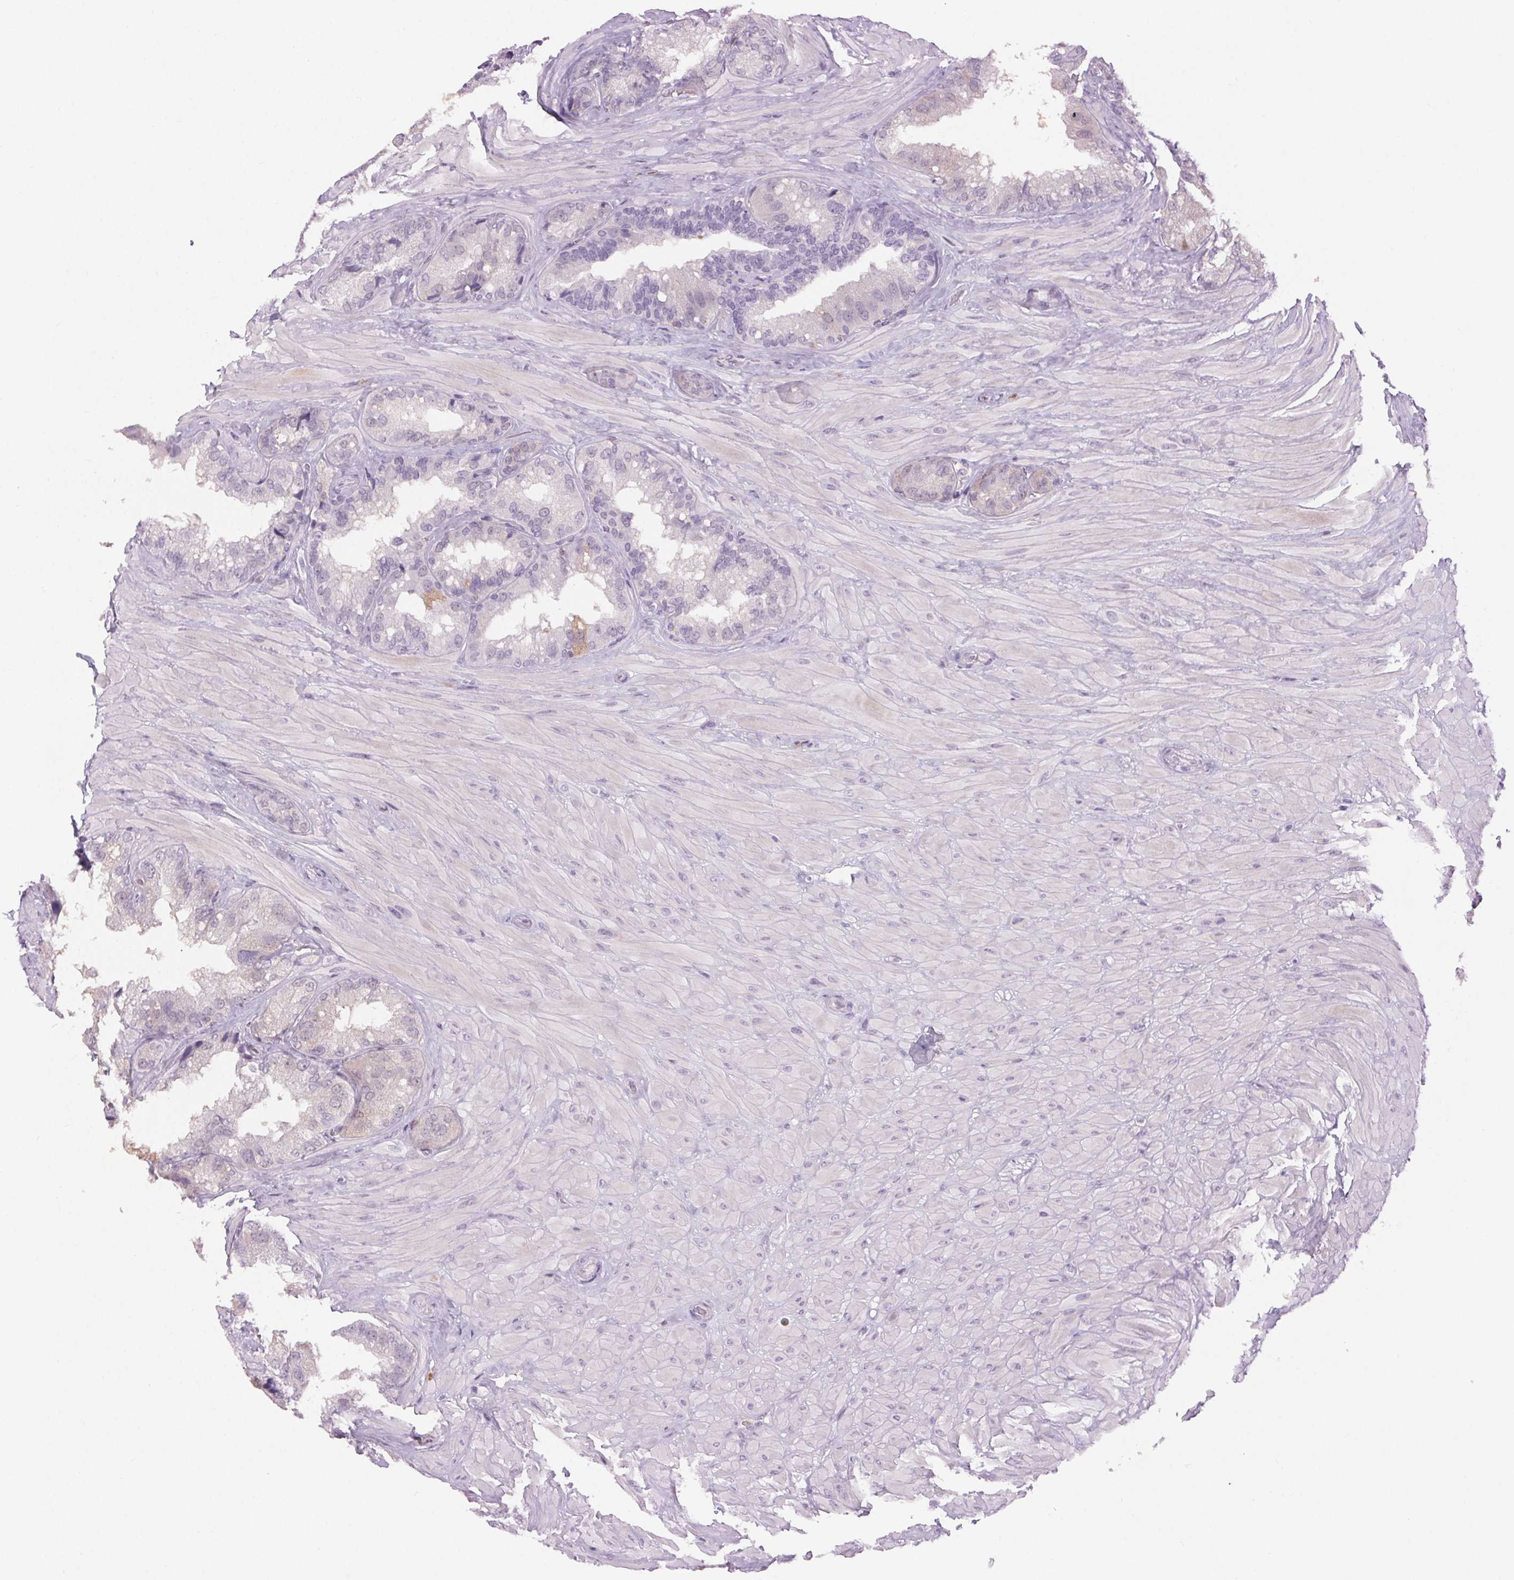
{"staining": {"intensity": "negative", "quantity": "none", "location": "none"}, "tissue": "seminal vesicle", "cell_type": "Glandular cells", "image_type": "normal", "snomed": [{"axis": "morphology", "description": "Normal tissue, NOS"}, {"axis": "topography", "description": "Seminal veicle"}], "caption": "Glandular cells show no significant expression in normal seminal vesicle. (DAB IHC with hematoxylin counter stain).", "gene": "SLC6A19", "patient": {"sex": "male", "age": 60}}